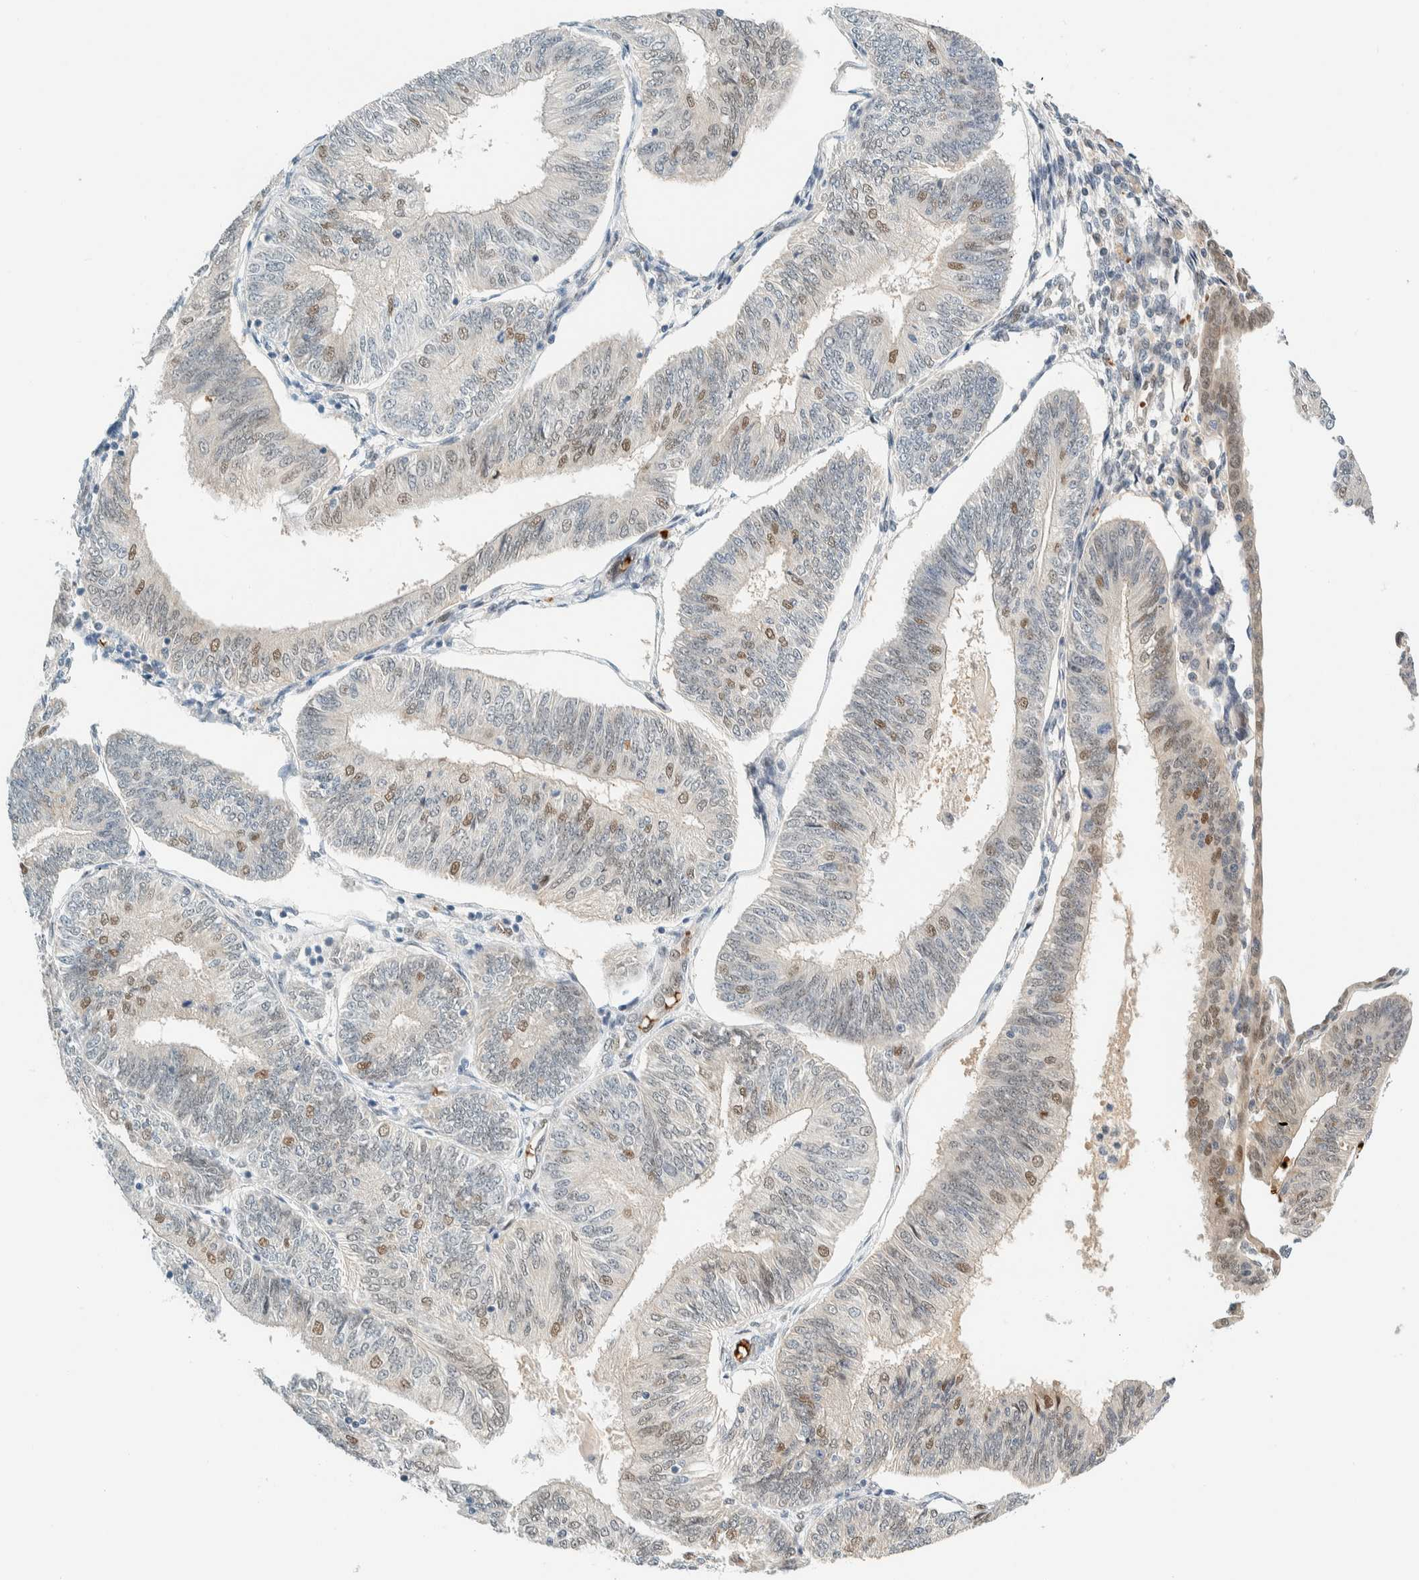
{"staining": {"intensity": "moderate", "quantity": "25%-75%", "location": "cytoplasmic/membranous,nuclear"}, "tissue": "endometrial cancer", "cell_type": "Tumor cells", "image_type": "cancer", "snomed": [{"axis": "morphology", "description": "Adenocarcinoma, NOS"}, {"axis": "topography", "description": "Endometrium"}], "caption": "A histopathology image showing moderate cytoplasmic/membranous and nuclear positivity in about 25%-75% of tumor cells in endometrial cancer, as visualized by brown immunohistochemical staining.", "gene": "TSTD2", "patient": {"sex": "female", "age": 58}}